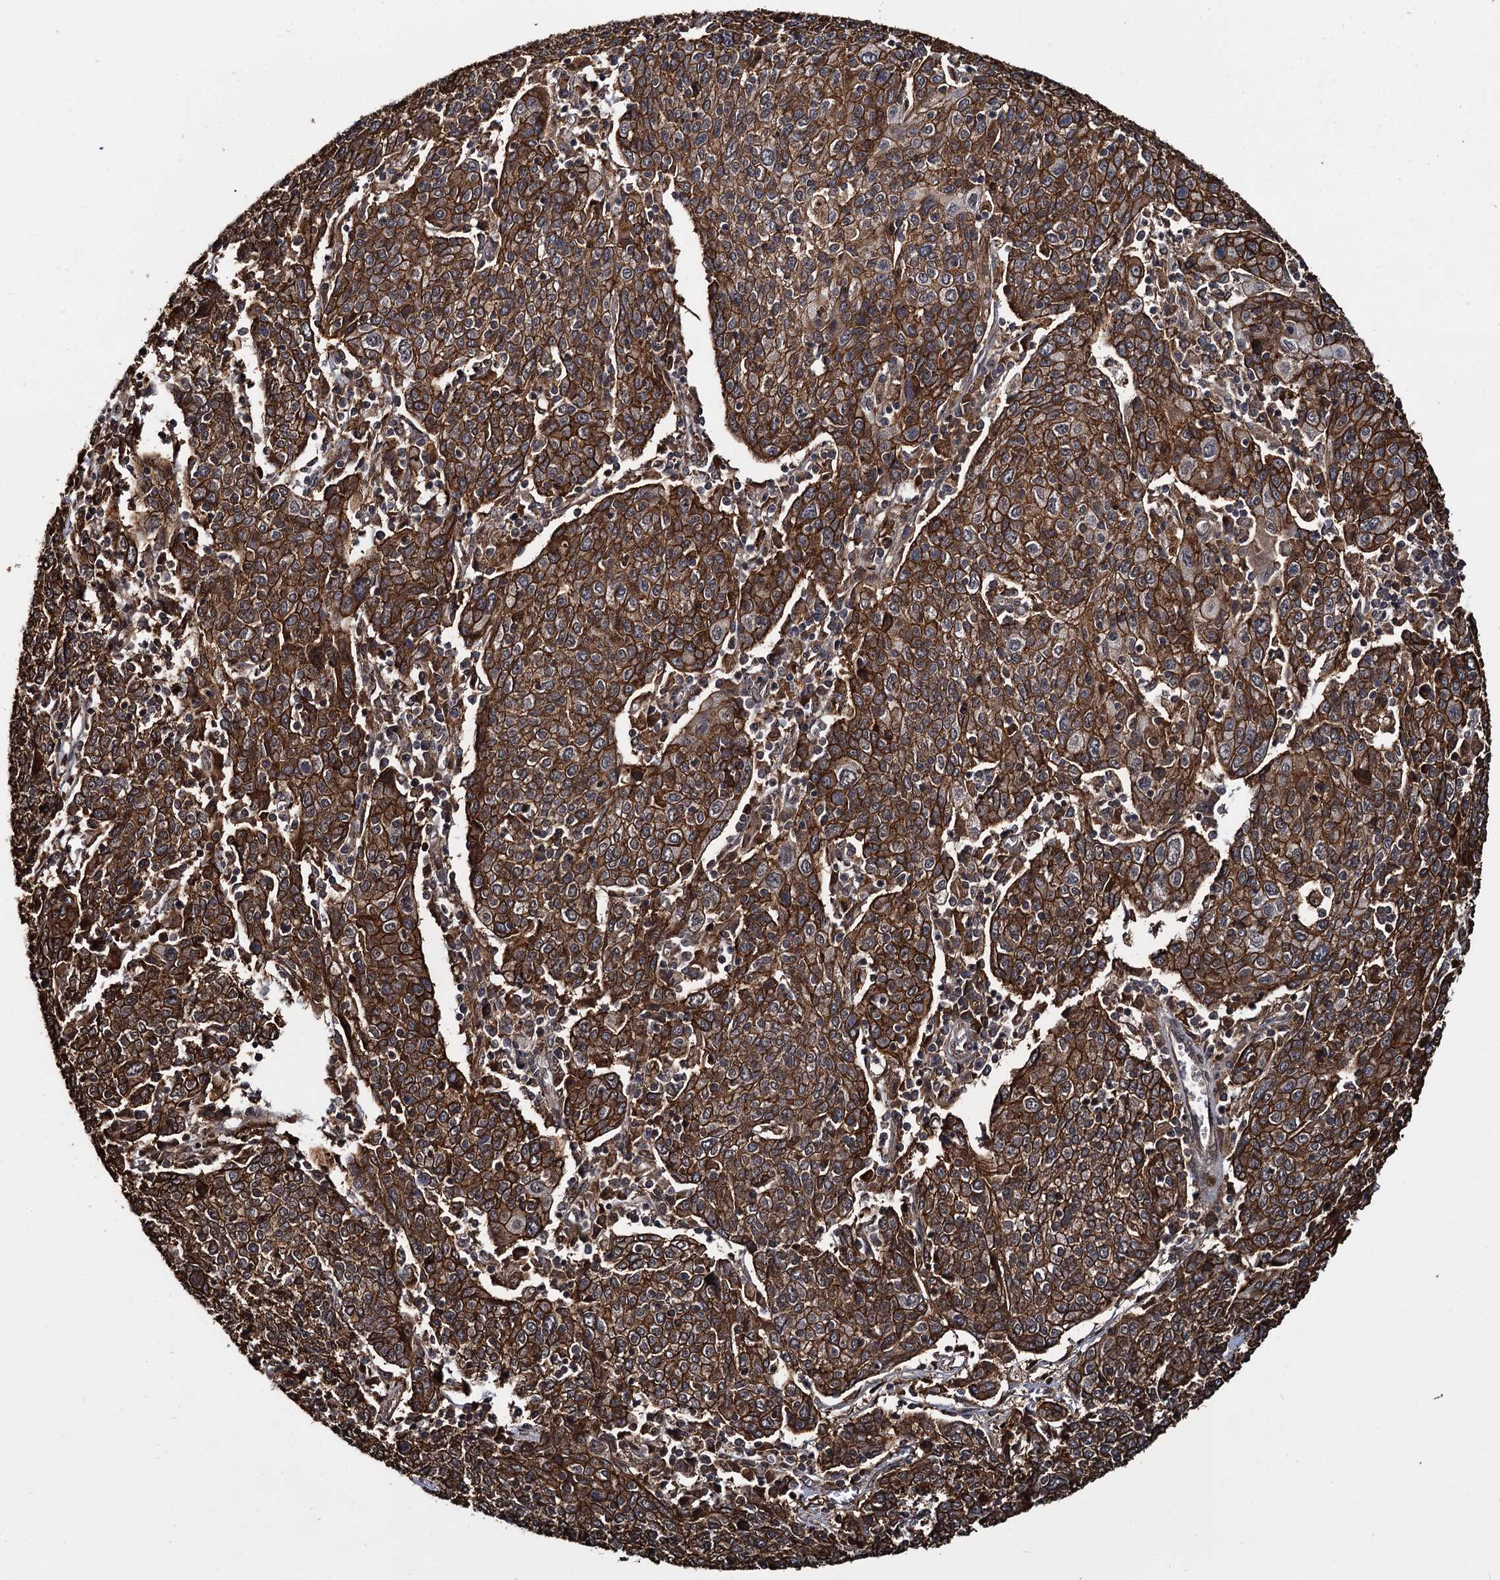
{"staining": {"intensity": "strong", "quantity": ">75%", "location": "cytoplasmic/membranous"}, "tissue": "cervical cancer", "cell_type": "Tumor cells", "image_type": "cancer", "snomed": [{"axis": "morphology", "description": "Squamous cell carcinoma, NOS"}, {"axis": "topography", "description": "Cervix"}], "caption": "Immunohistochemical staining of human squamous cell carcinoma (cervical) shows strong cytoplasmic/membranous protein staining in approximately >75% of tumor cells. (DAB = brown stain, brightfield microscopy at high magnification).", "gene": "CEP192", "patient": {"sex": "female", "age": 67}}